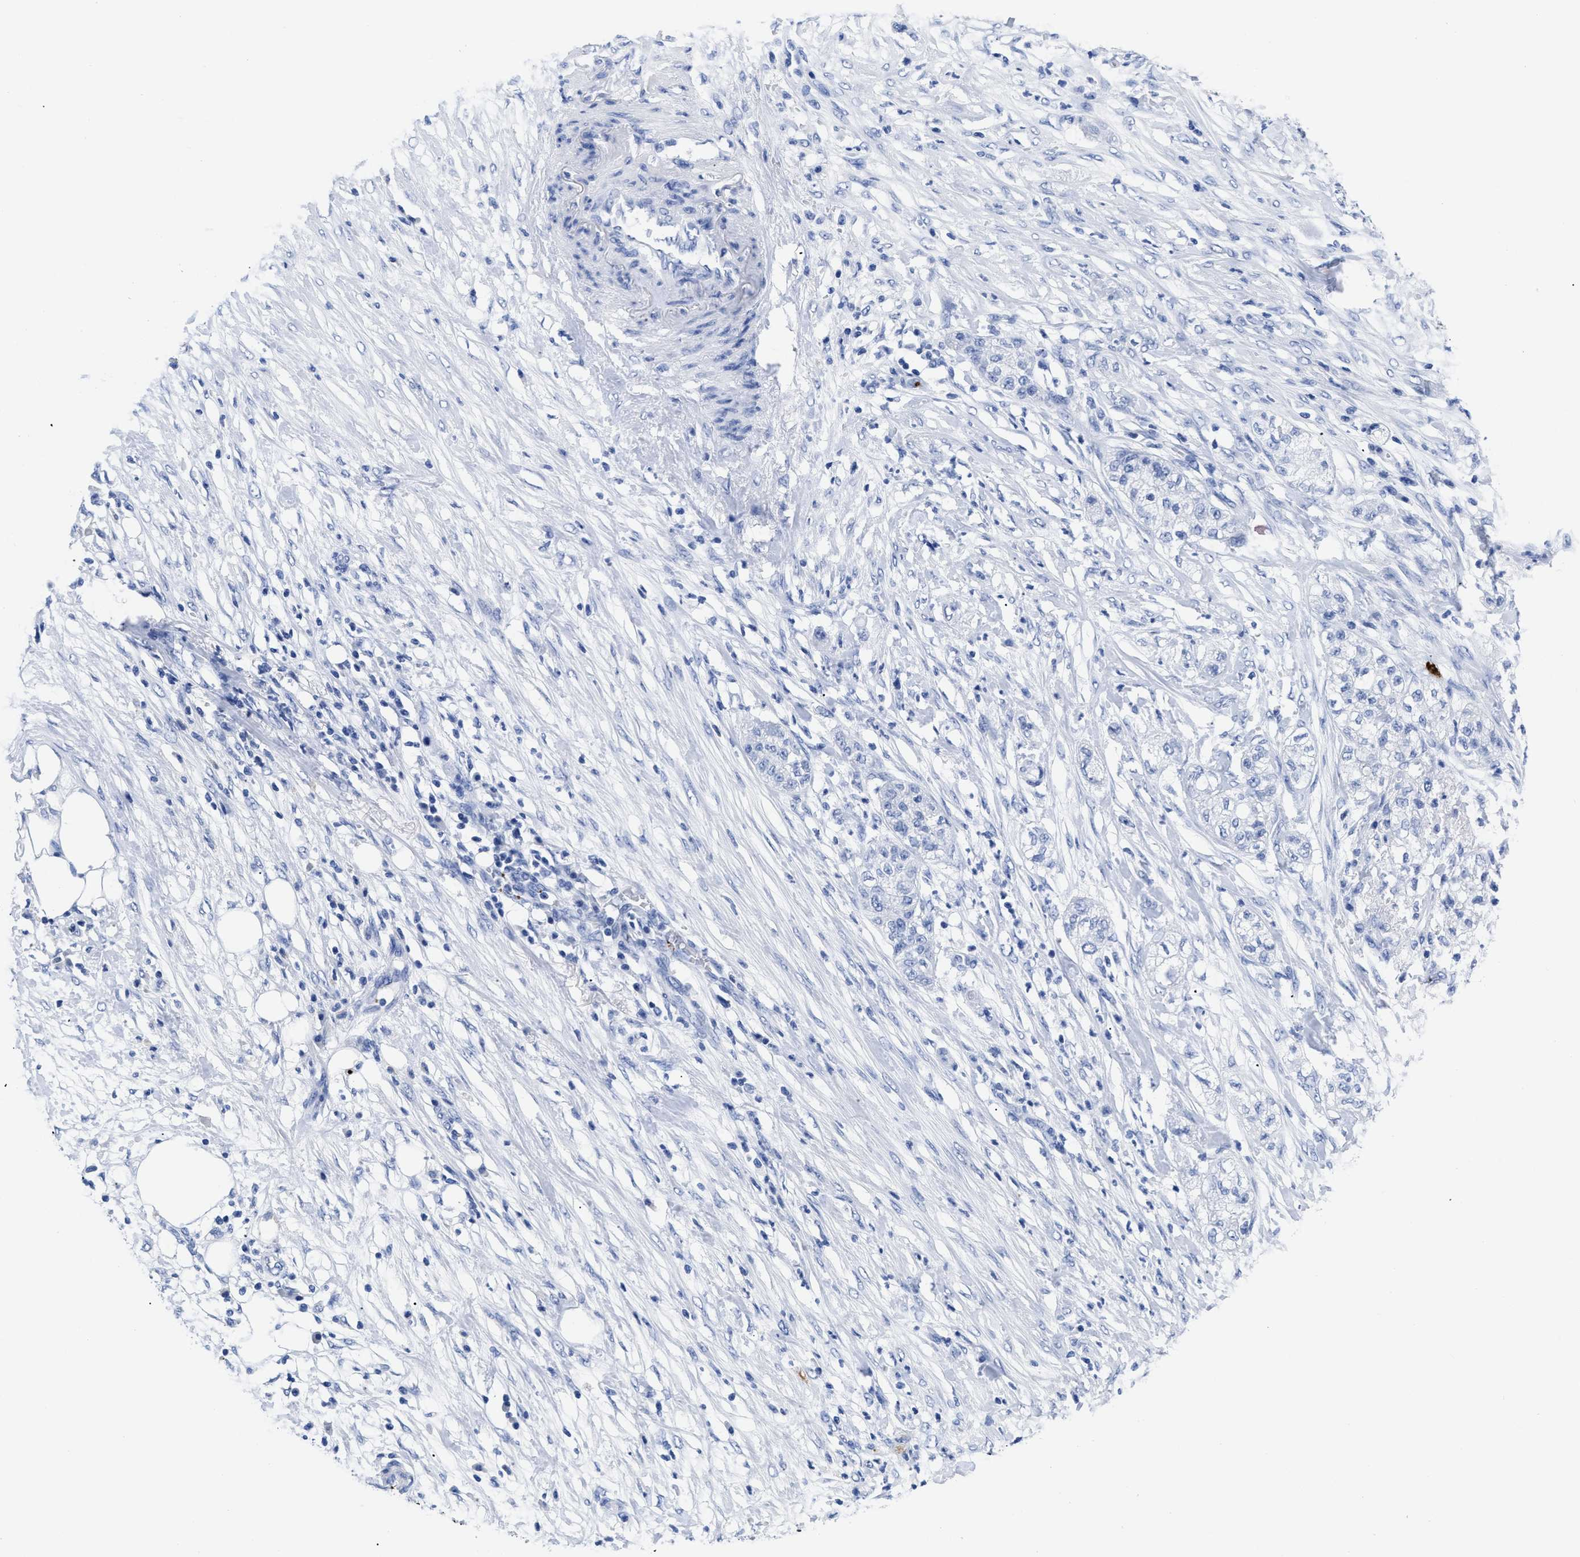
{"staining": {"intensity": "negative", "quantity": "none", "location": "none"}, "tissue": "pancreatic cancer", "cell_type": "Tumor cells", "image_type": "cancer", "snomed": [{"axis": "morphology", "description": "Adenocarcinoma, NOS"}, {"axis": "topography", "description": "Pancreas"}], "caption": "An immunohistochemistry (IHC) histopathology image of adenocarcinoma (pancreatic) is shown. There is no staining in tumor cells of adenocarcinoma (pancreatic). (DAB (3,3'-diaminobenzidine) immunohistochemistry (IHC) visualized using brightfield microscopy, high magnification).", "gene": "TREML1", "patient": {"sex": "female", "age": 78}}